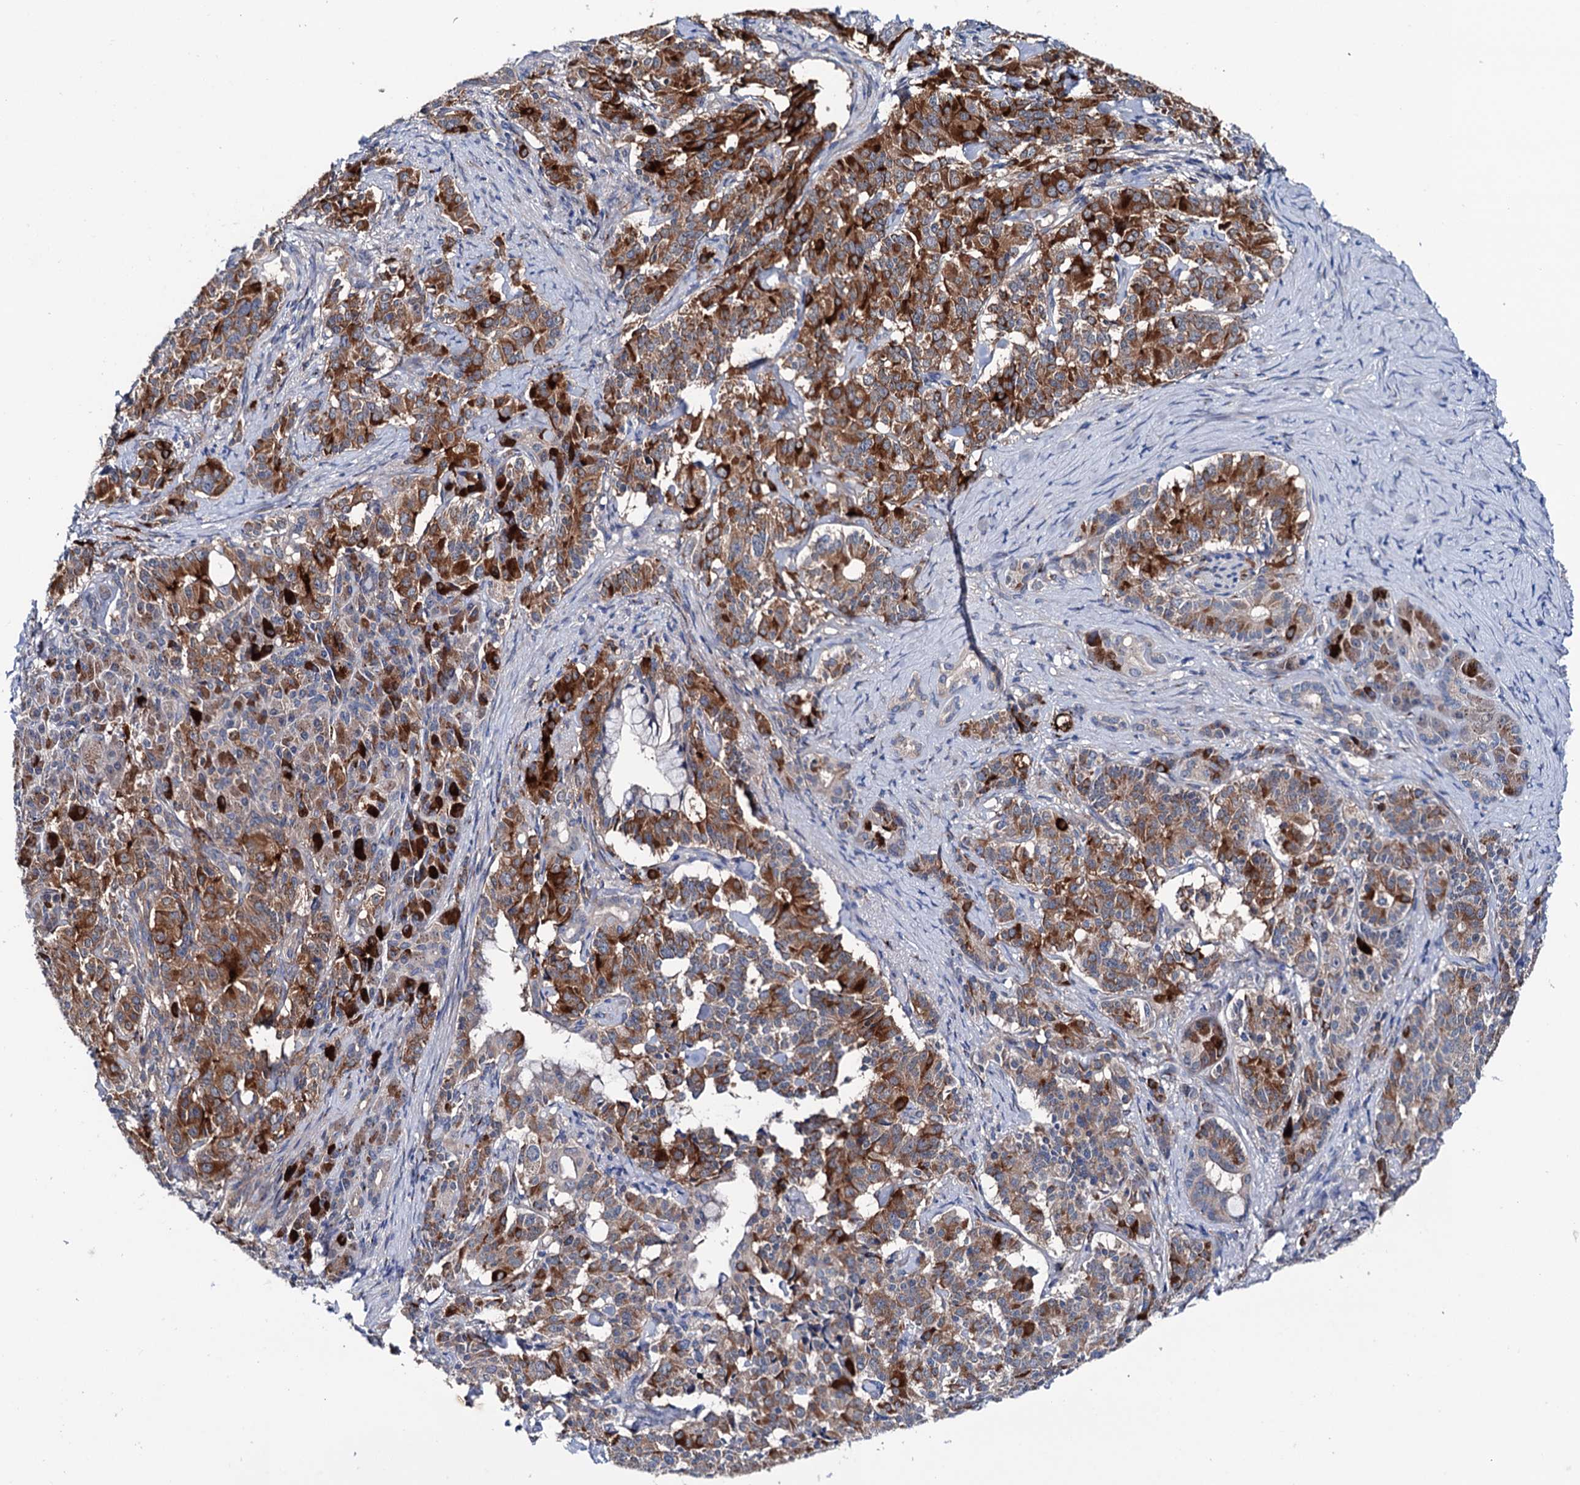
{"staining": {"intensity": "strong", "quantity": ">75%", "location": "cytoplasmic/membranous"}, "tissue": "pancreatic cancer", "cell_type": "Tumor cells", "image_type": "cancer", "snomed": [{"axis": "morphology", "description": "Adenocarcinoma, NOS"}, {"axis": "topography", "description": "Pancreas"}], "caption": "Immunohistochemistry (DAB) staining of human pancreatic cancer exhibits strong cytoplasmic/membranous protein staining in approximately >75% of tumor cells.", "gene": "SHROOM1", "patient": {"sex": "female", "age": 74}}